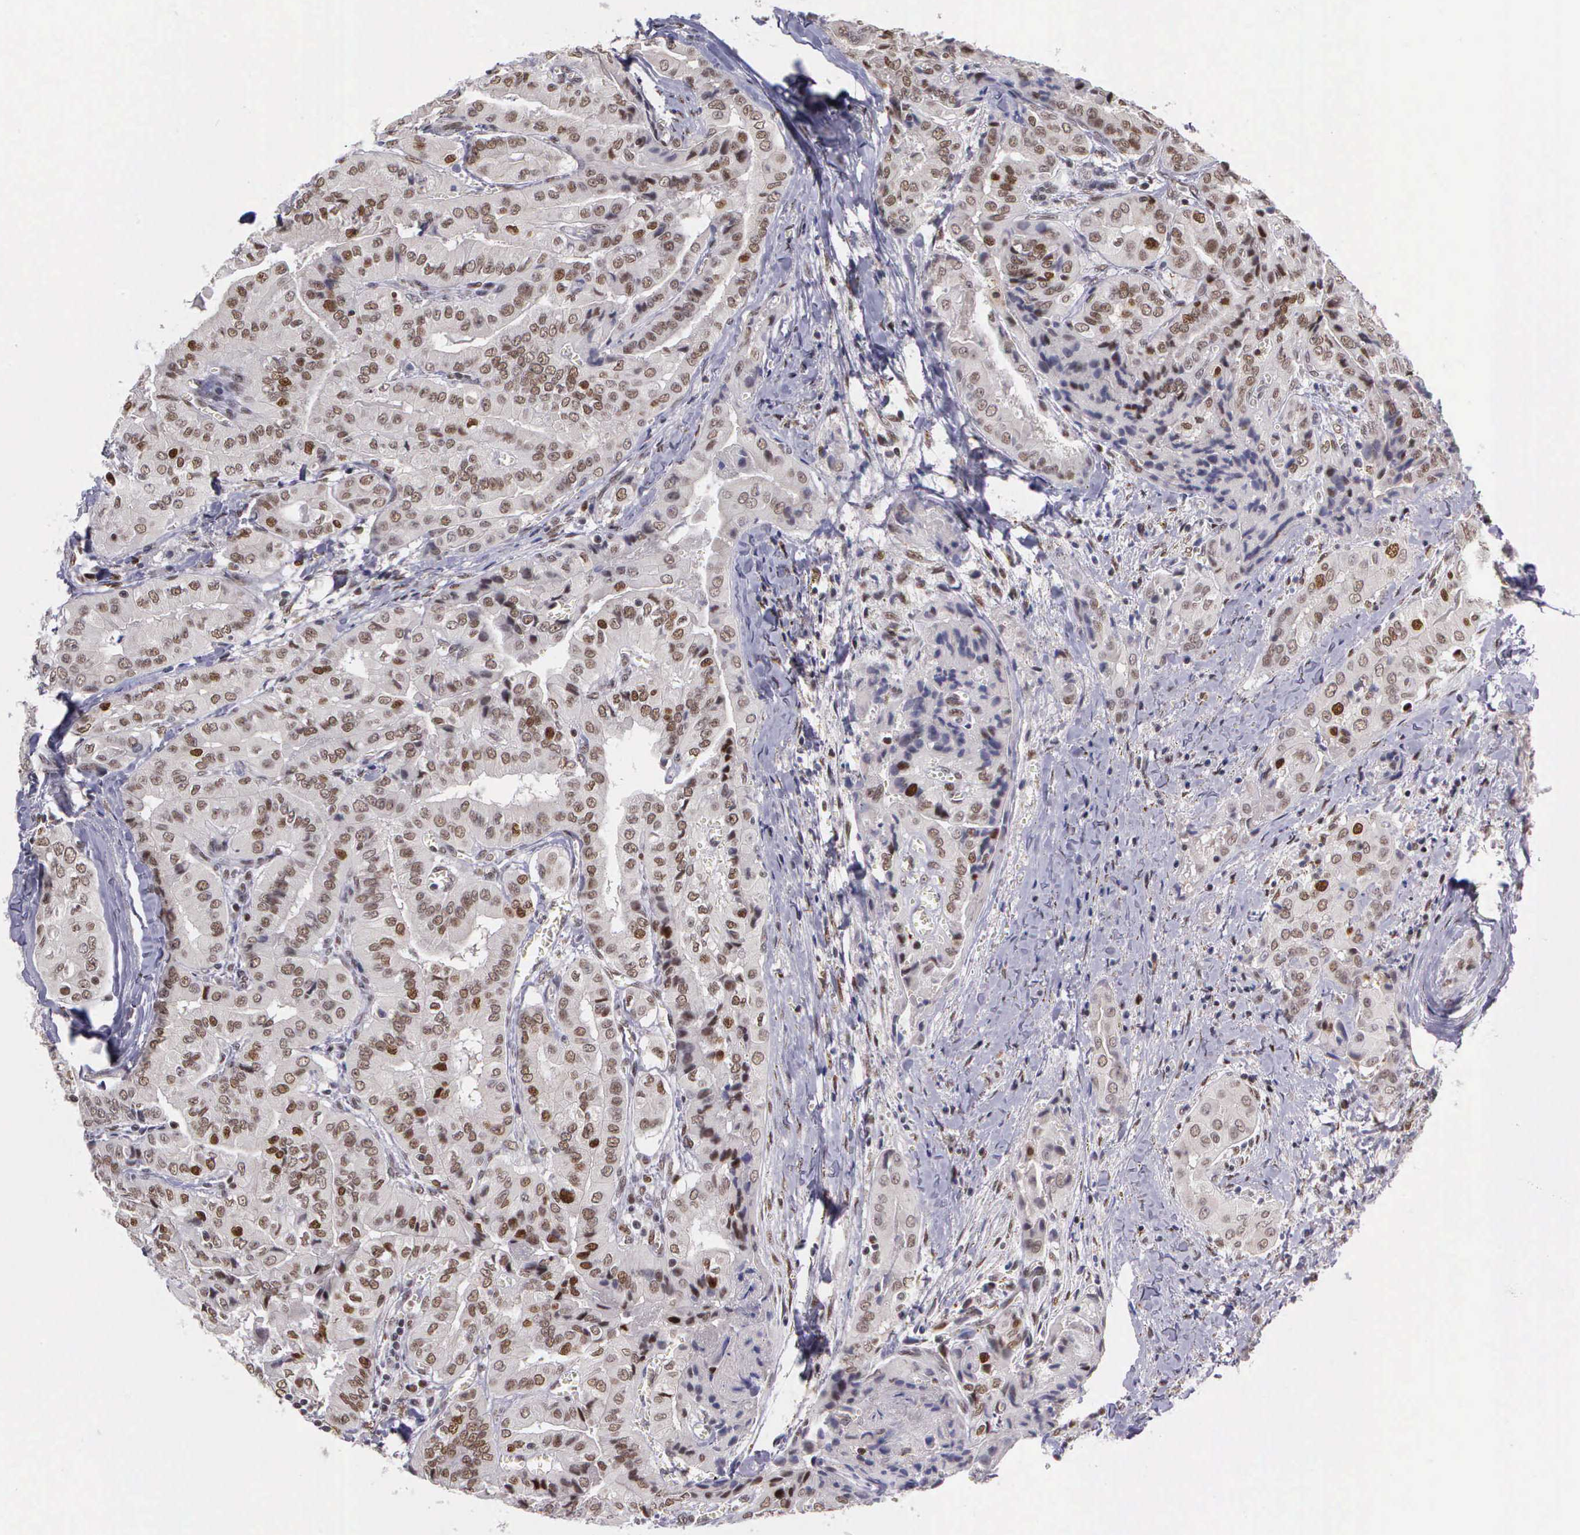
{"staining": {"intensity": "moderate", "quantity": ">75%", "location": "nuclear"}, "tissue": "thyroid cancer", "cell_type": "Tumor cells", "image_type": "cancer", "snomed": [{"axis": "morphology", "description": "Papillary adenocarcinoma, NOS"}, {"axis": "topography", "description": "Thyroid gland"}], "caption": "Immunohistochemical staining of human thyroid papillary adenocarcinoma exhibits moderate nuclear protein expression in approximately >75% of tumor cells. (IHC, brightfield microscopy, high magnification).", "gene": "UBR7", "patient": {"sex": "female", "age": 71}}